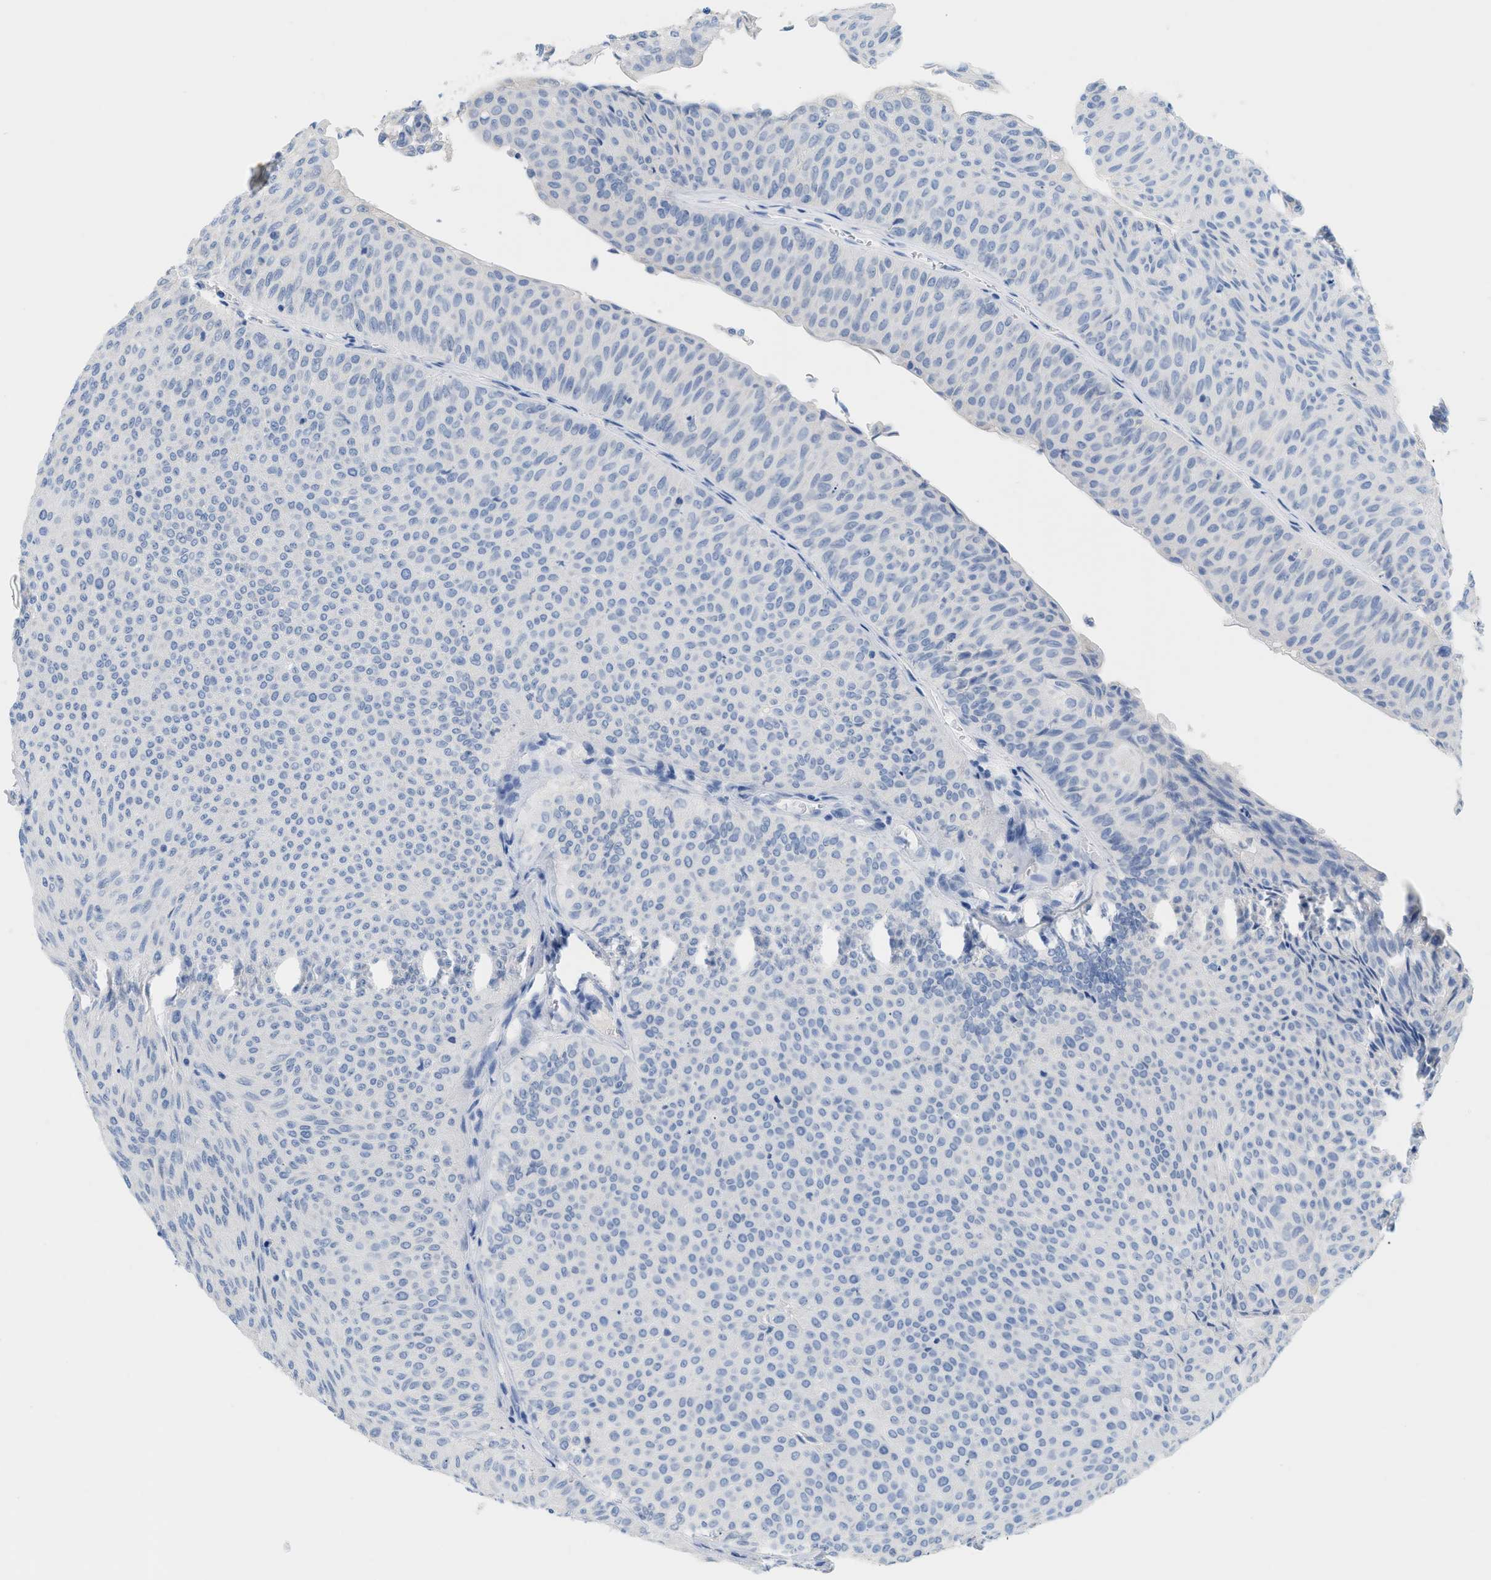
{"staining": {"intensity": "negative", "quantity": "none", "location": "none"}, "tissue": "urothelial cancer", "cell_type": "Tumor cells", "image_type": "cancer", "snomed": [{"axis": "morphology", "description": "Urothelial carcinoma, Low grade"}, {"axis": "topography", "description": "Urinary bladder"}], "caption": "DAB (3,3'-diaminobenzidine) immunohistochemical staining of urothelial cancer shows no significant staining in tumor cells. (DAB (3,3'-diaminobenzidine) immunohistochemistry, high magnification).", "gene": "PAPPA", "patient": {"sex": "male", "age": 78}}